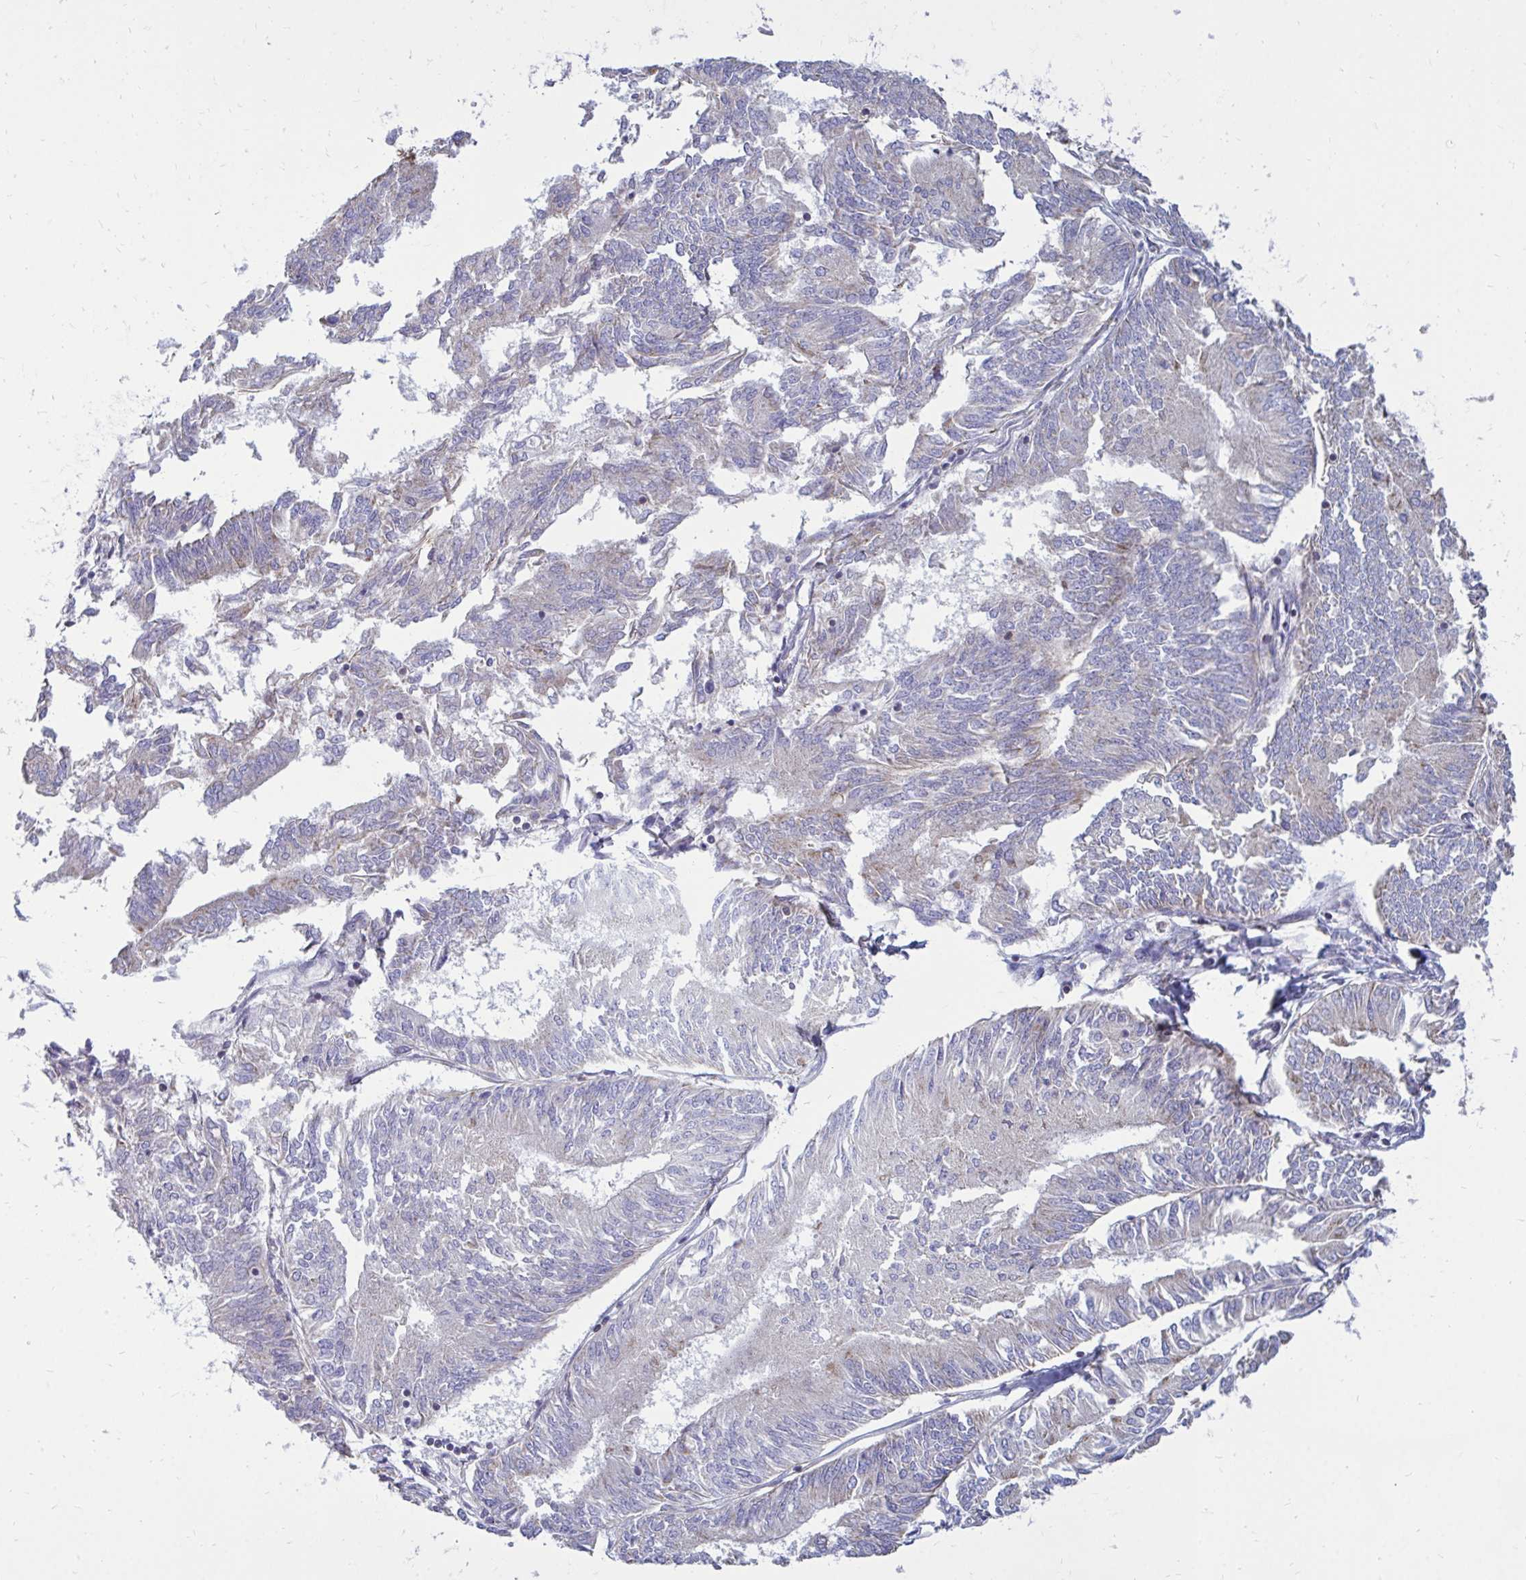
{"staining": {"intensity": "negative", "quantity": "none", "location": "none"}, "tissue": "endometrial cancer", "cell_type": "Tumor cells", "image_type": "cancer", "snomed": [{"axis": "morphology", "description": "Adenocarcinoma, NOS"}, {"axis": "topography", "description": "Endometrium"}], "caption": "IHC of human endometrial cancer (adenocarcinoma) displays no positivity in tumor cells. The staining is performed using DAB brown chromogen with nuclei counter-stained in using hematoxylin.", "gene": "OR10R2", "patient": {"sex": "female", "age": 58}}